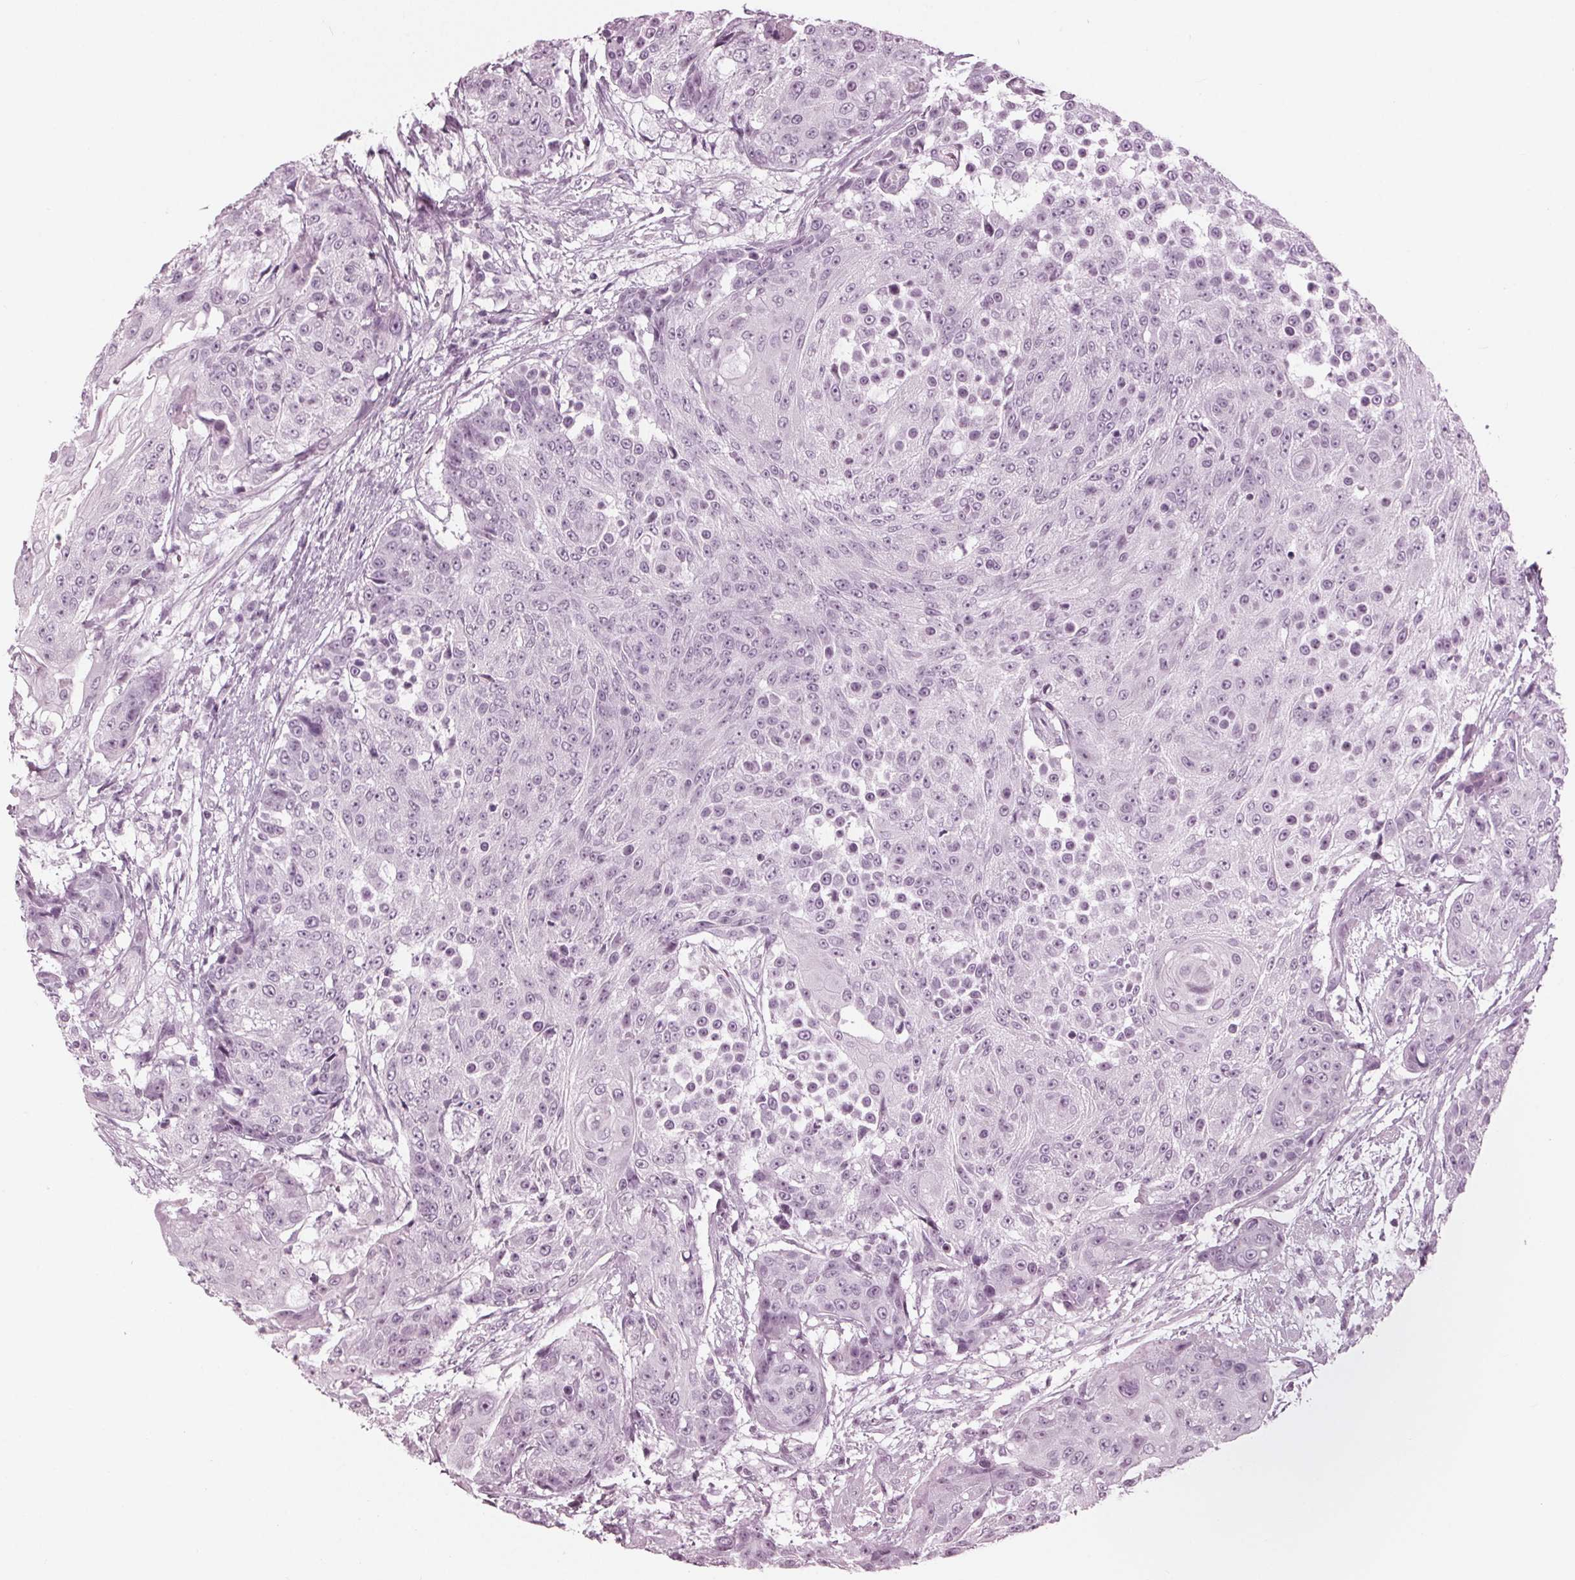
{"staining": {"intensity": "negative", "quantity": "none", "location": "none"}, "tissue": "urothelial cancer", "cell_type": "Tumor cells", "image_type": "cancer", "snomed": [{"axis": "morphology", "description": "Urothelial carcinoma, High grade"}, {"axis": "topography", "description": "Urinary bladder"}], "caption": "A photomicrograph of urothelial cancer stained for a protein displays no brown staining in tumor cells.", "gene": "KRT28", "patient": {"sex": "female", "age": 63}}